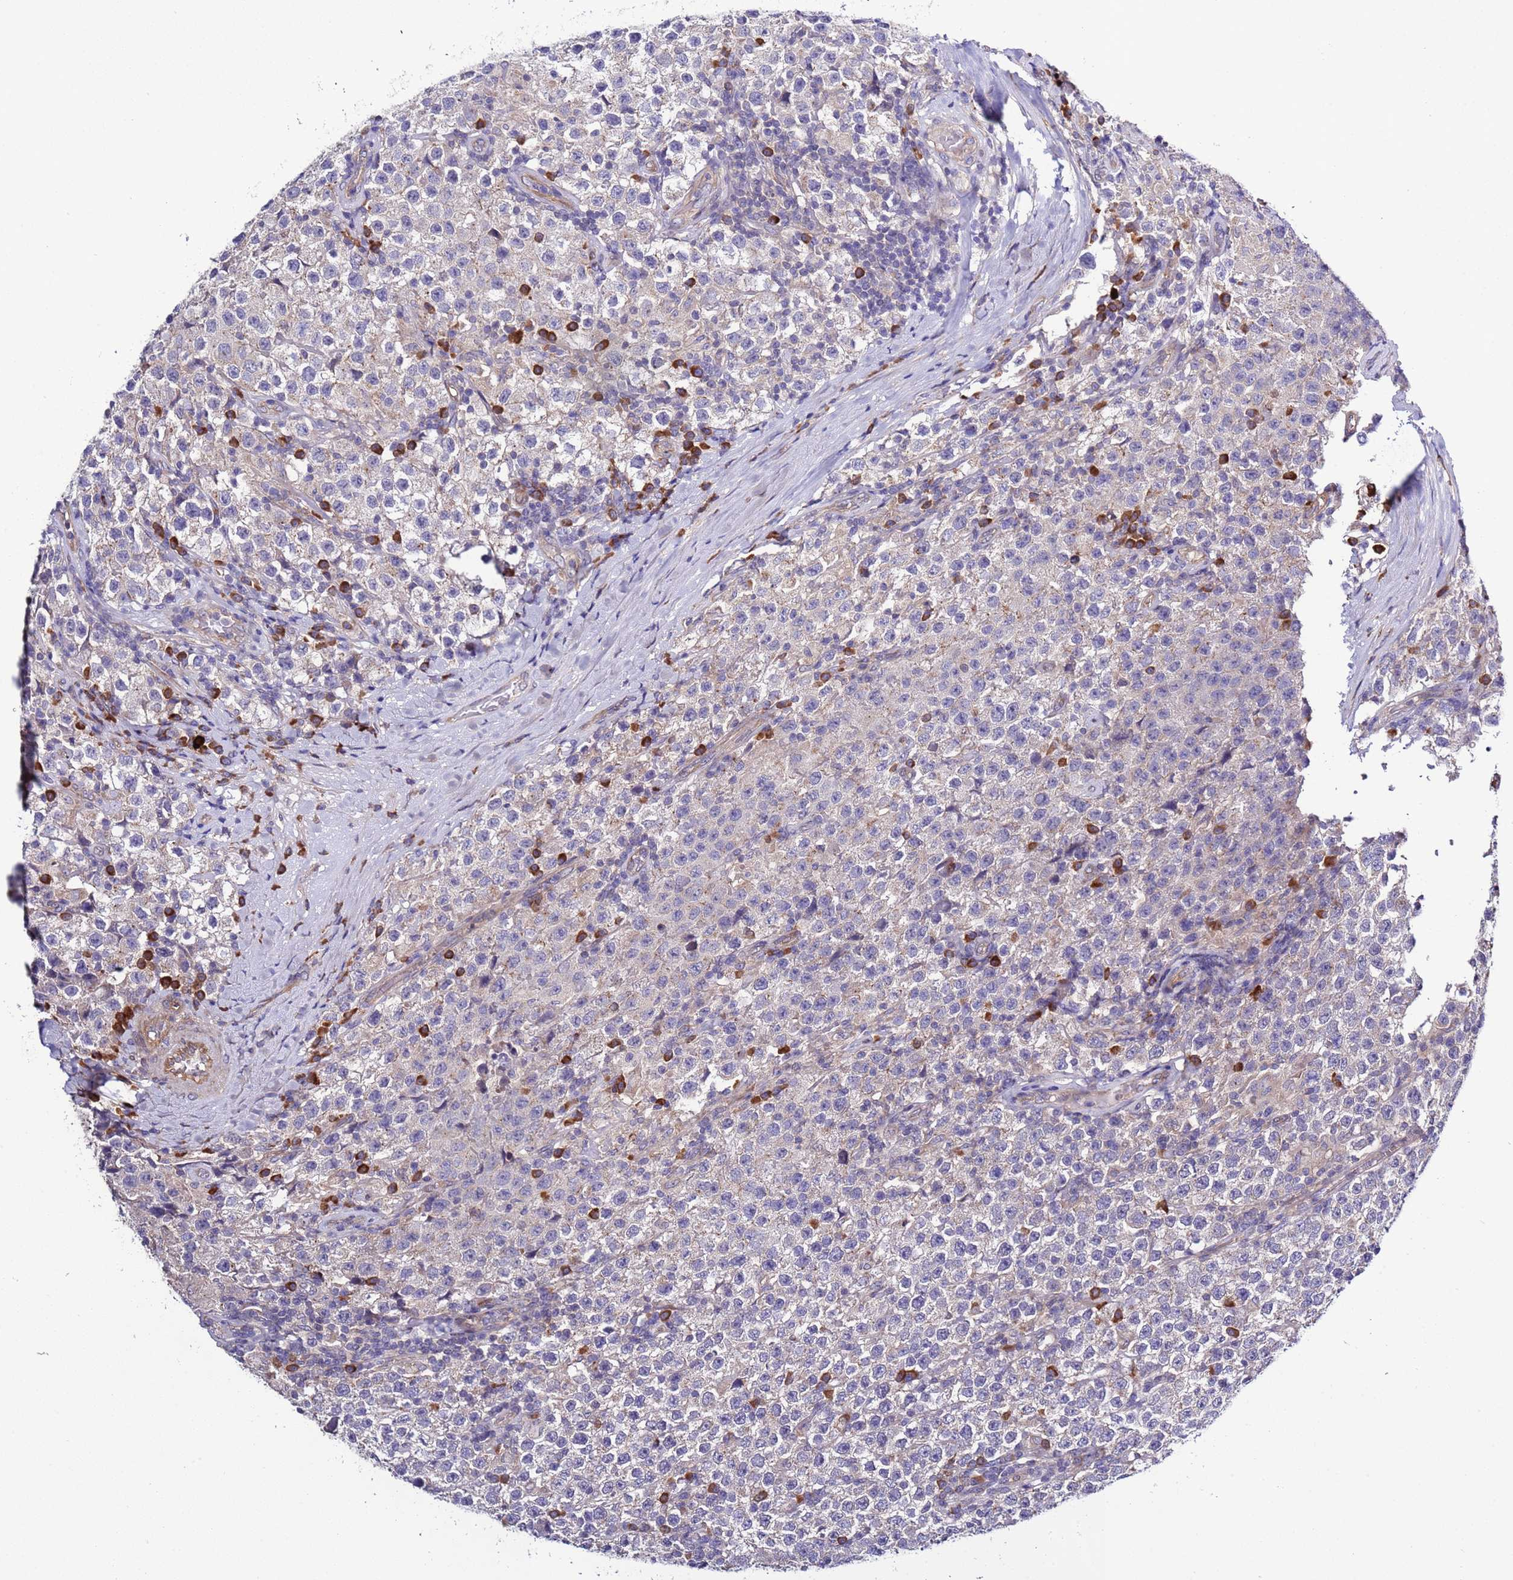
{"staining": {"intensity": "negative", "quantity": "none", "location": "none"}, "tissue": "testis cancer", "cell_type": "Tumor cells", "image_type": "cancer", "snomed": [{"axis": "morphology", "description": "Seminoma, NOS"}, {"axis": "morphology", "description": "Carcinoma, Embryonal, NOS"}, {"axis": "topography", "description": "Testis"}], "caption": "Image shows no significant protein positivity in tumor cells of testis embryonal carcinoma.", "gene": "SPCS1", "patient": {"sex": "male", "age": 41}}